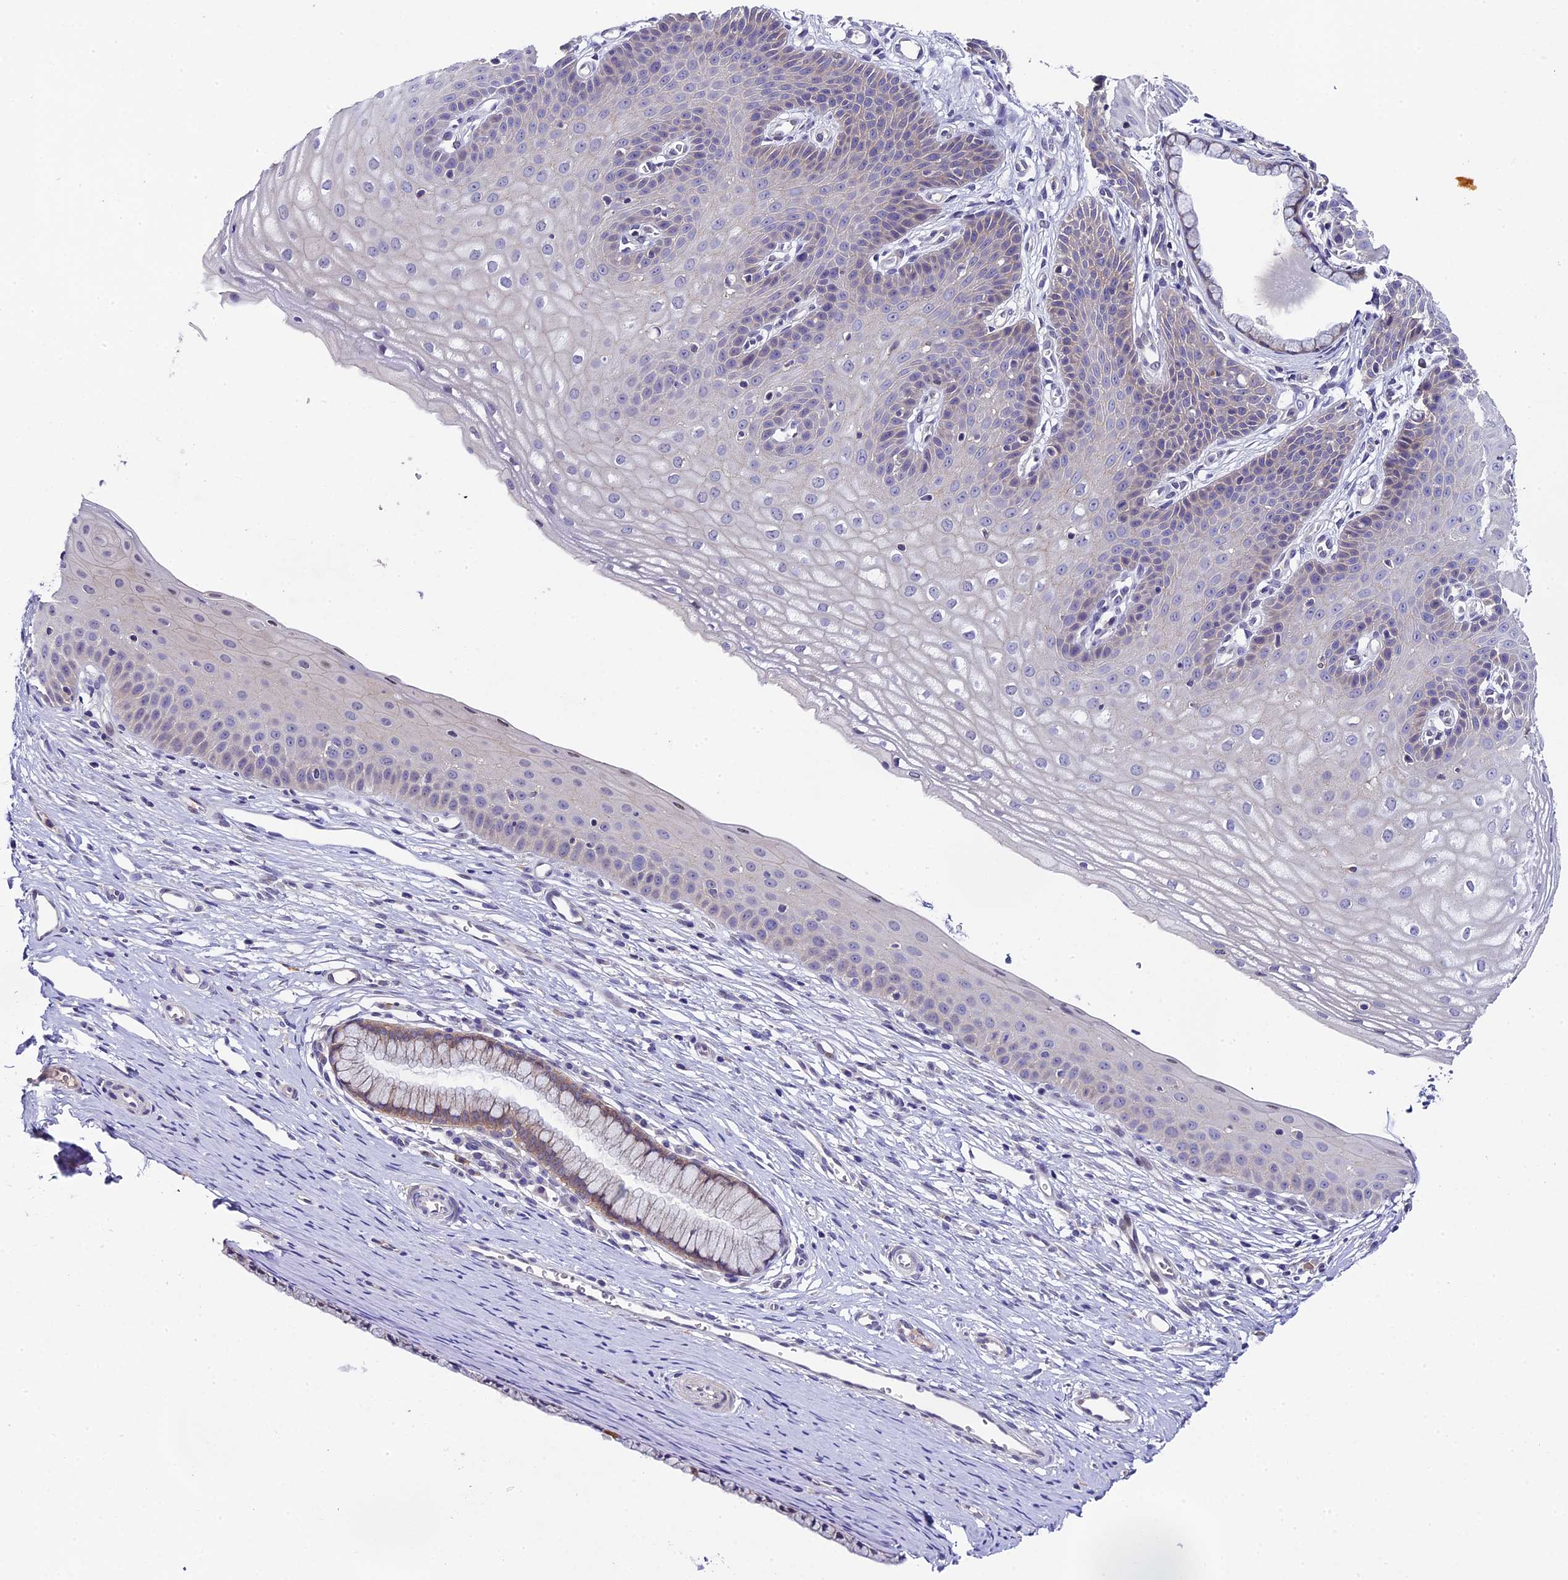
{"staining": {"intensity": "weak", "quantity": "25%-75%", "location": "cytoplasmic/membranous"}, "tissue": "cervix", "cell_type": "Glandular cells", "image_type": "normal", "snomed": [{"axis": "morphology", "description": "Normal tissue, NOS"}, {"axis": "topography", "description": "Cervix"}], "caption": "IHC image of benign cervix: human cervix stained using immunohistochemistry exhibits low levels of weak protein expression localized specifically in the cytoplasmic/membranous of glandular cells, appearing as a cytoplasmic/membranous brown color.", "gene": "ENKD1", "patient": {"sex": "female", "age": 36}}